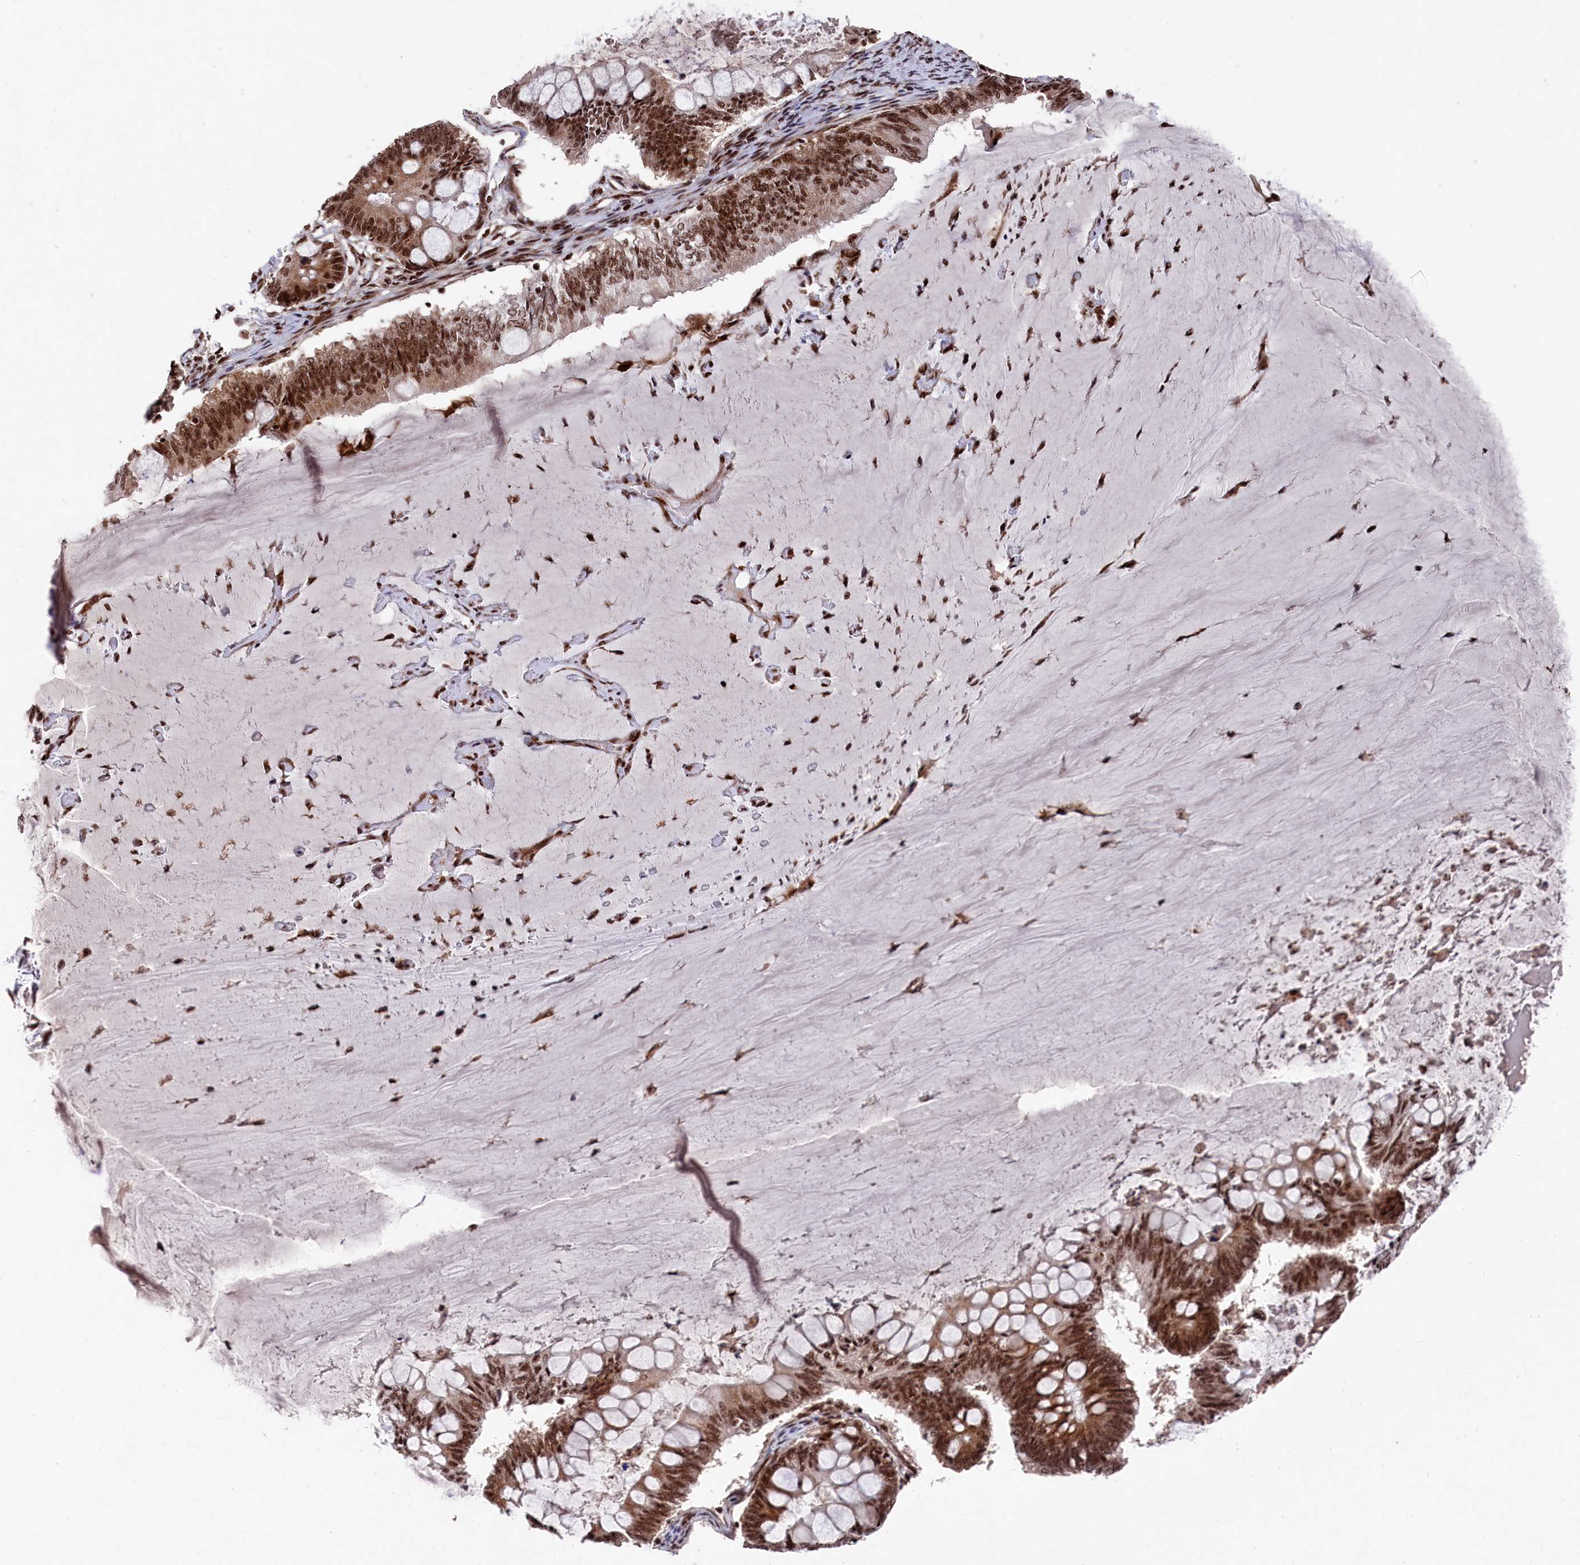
{"staining": {"intensity": "strong", "quantity": ">75%", "location": "nuclear"}, "tissue": "ovarian cancer", "cell_type": "Tumor cells", "image_type": "cancer", "snomed": [{"axis": "morphology", "description": "Cystadenocarcinoma, mucinous, NOS"}, {"axis": "topography", "description": "Ovary"}], "caption": "Protein staining of ovarian mucinous cystadenocarcinoma tissue reveals strong nuclear staining in about >75% of tumor cells. The staining was performed using DAB, with brown indicating positive protein expression. Nuclei are stained blue with hematoxylin.", "gene": "PRPF31", "patient": {"sex": "female", "age": 61}}